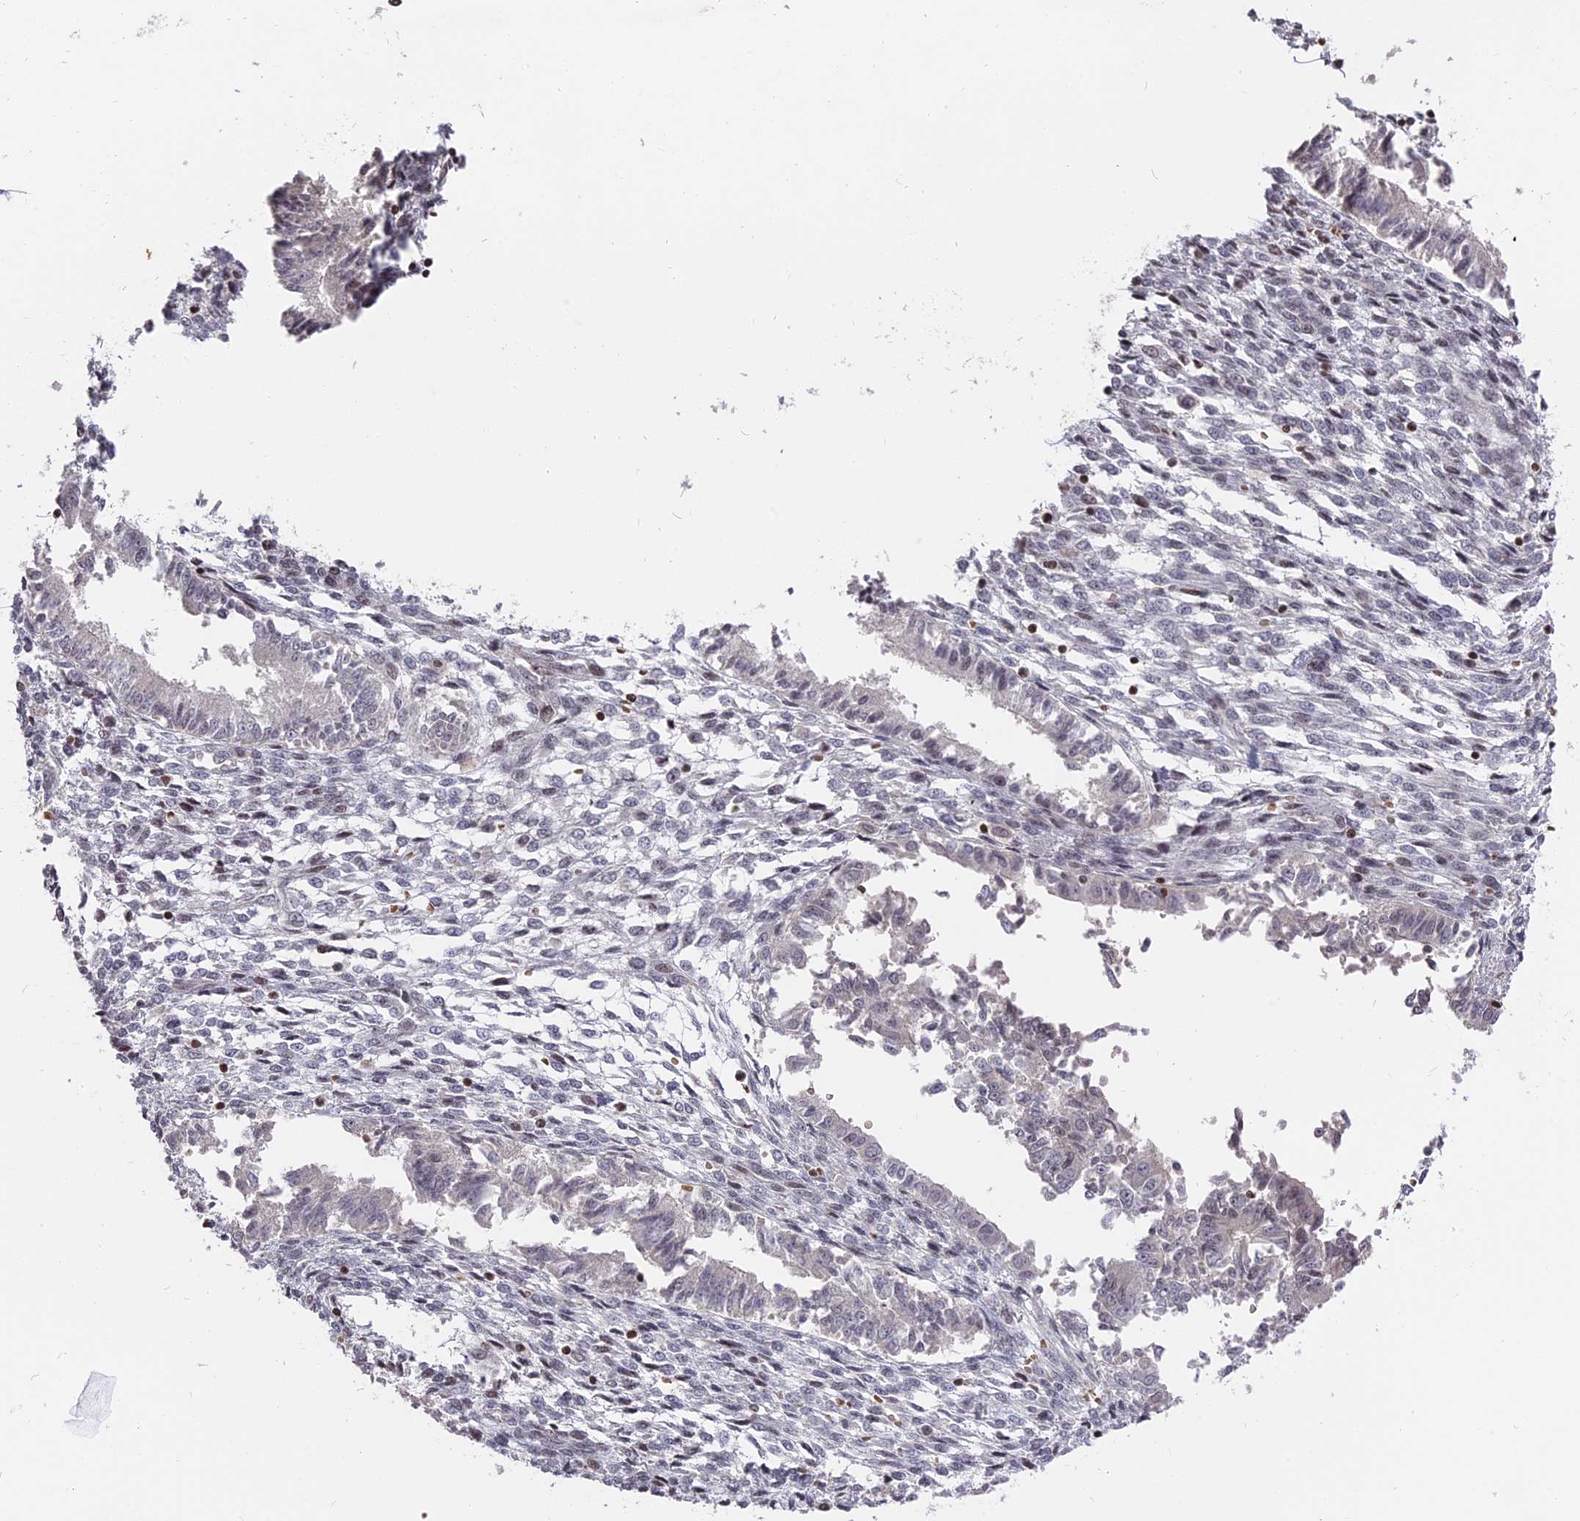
{"staining": {"intensity": "negative", "quantity": "none", "location": "none"}, "tissue": "endometrium", "cell_type": "Cells in endometrial stroma", "image_type": "normal", "snomed": [{"axis": "morphology", "description": "Normal tissue, NOS"}, {"axis": "topography", "description": "Uterus"}, {"axis": "topography", "description": "Endometrium"}], "caption": "Immunohistochemical staining of benign endometrium shows no significant expression in cells in endometrial stroma. (Brightfield microscopy of DAB (3,3'-diaminobenzidine) IHC at high magnification).", "gene": "NR1H3", "patient": {"sex": "female", "age": 48}}